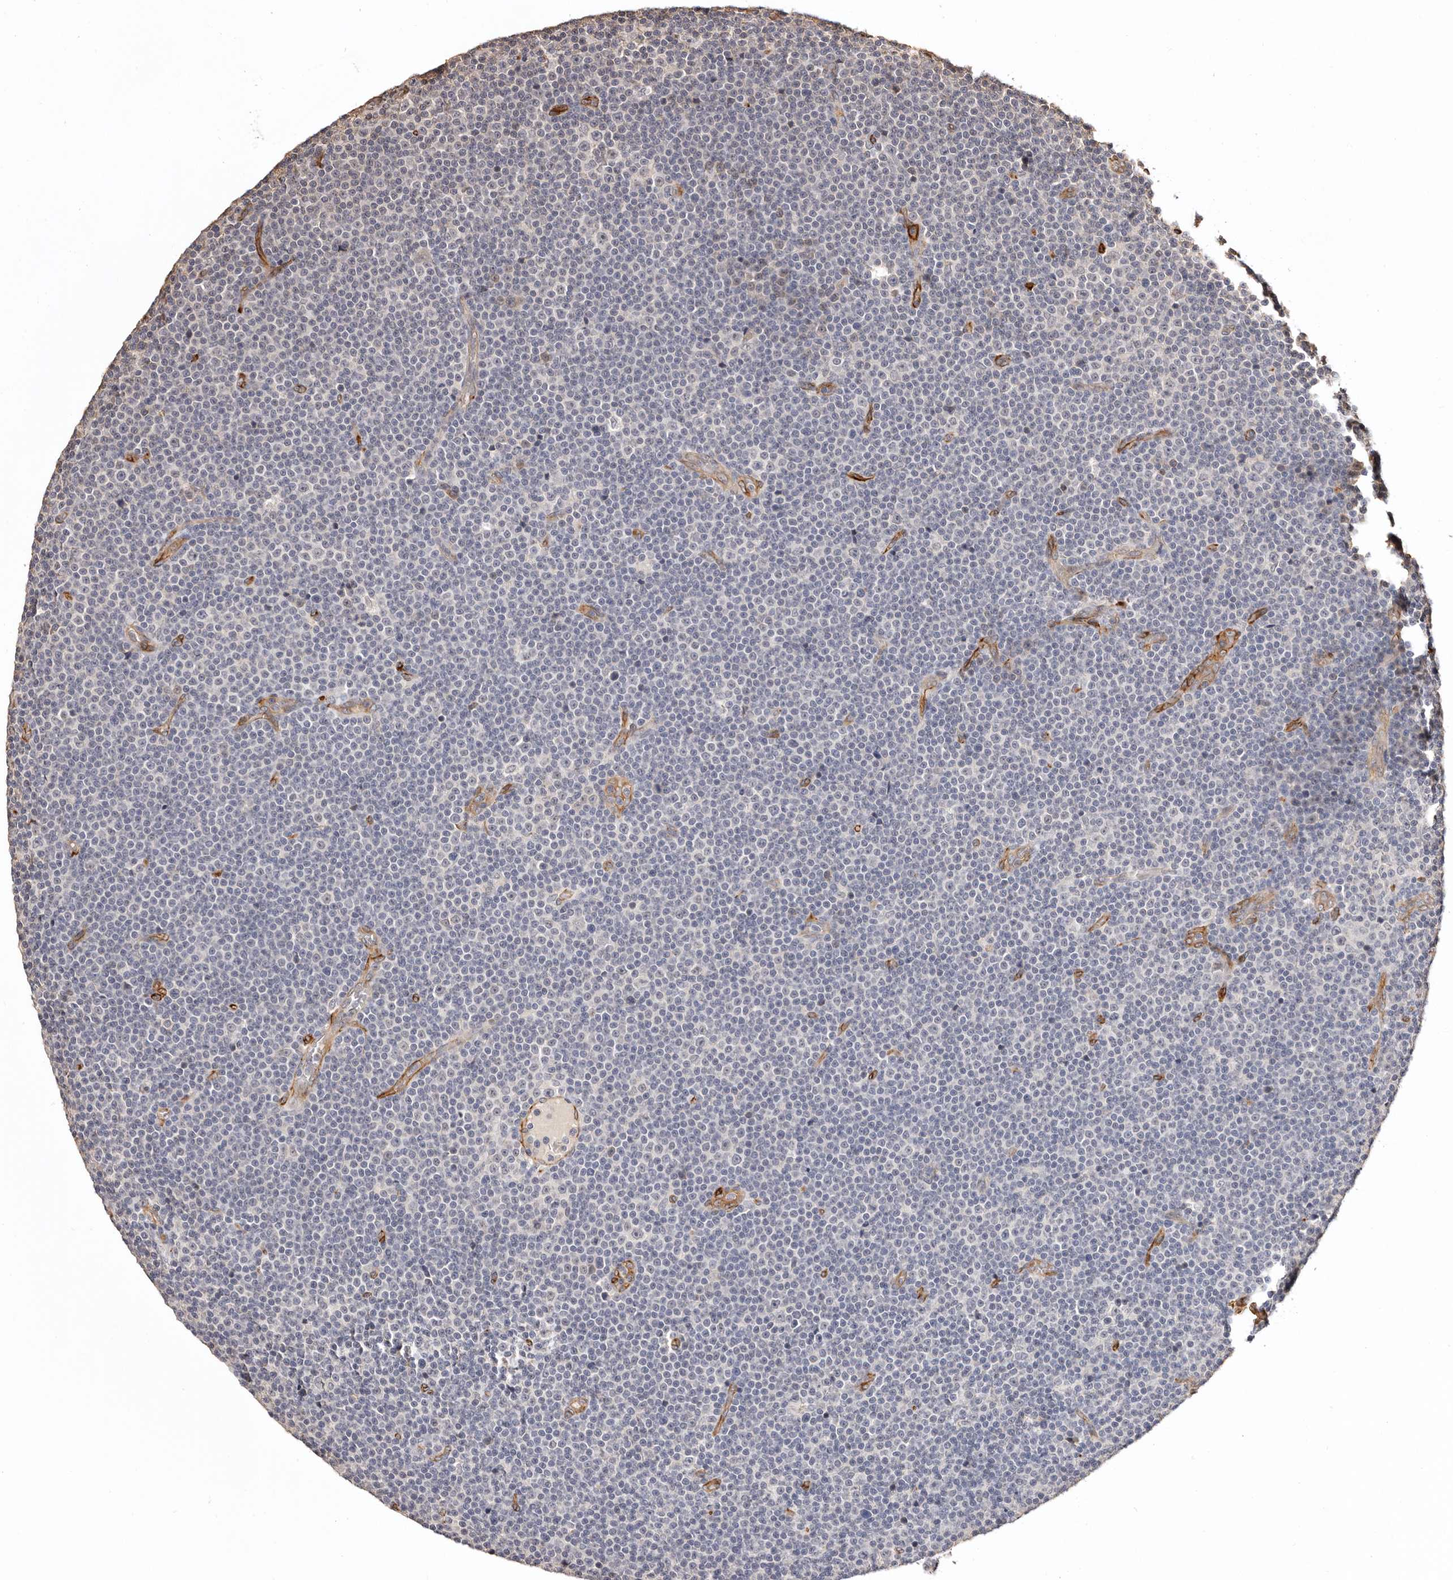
{"staining": {"intensity": "negative", "quantity": "none", "location": "none"}, "tissue": "lymphoma", "cell_type": "Tumor cells", "image_type": "cancer", "snomed": [{"axis": "morphology", "description": "Malignant lymphoma, non-Hodgkin's type, Low grade"}, {"axis": "topography", "description": "Lymph node"}], "caption": "Human low-grade malignant lymphoma, non-Hodgkin's type stained for a protein using immunohistochemistry (IHC) reveals no positivity in tumor cells.", "gene": "ZNF557", "patient": {"sex": "female", "age": 67}}